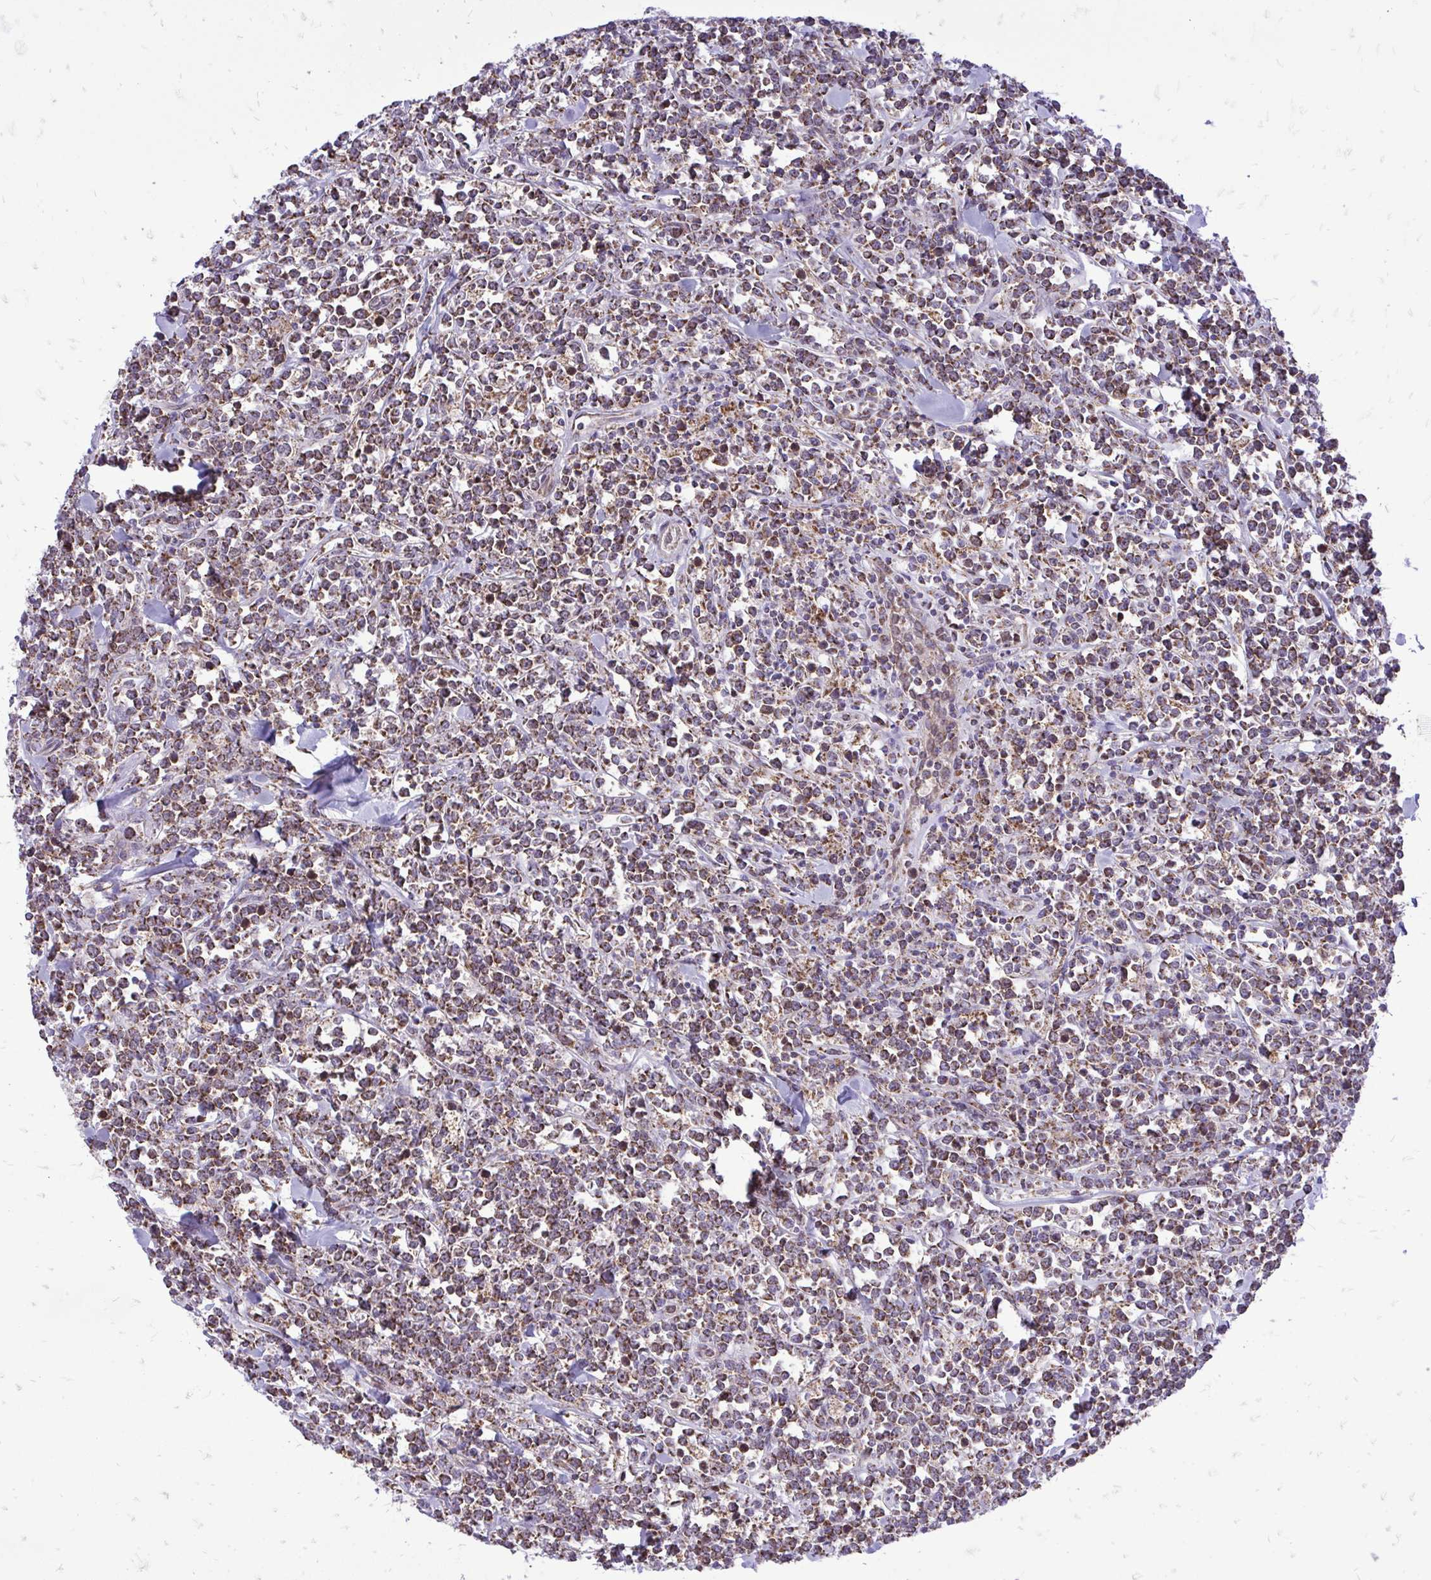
{"staining": {"intensity": "moderate", "quantity": ">75%", "location": "cytoplasmic/membranous"}, "tissue": "lymphoma", "cell_type": "Tumor cells", "image_type": "cancer", "snomed": [{"axis": "morphology", "description": "Malignant lymphoma, non-Hodgkin's type, High grade"}, {"axis": "topography", "description": "Small intestine"}, {"axis": "topography", "description": "Colon"}], "caption": "This image demonstrates IHC staining of malignant lymphoma, non-Hodgkin's type (high-grade), with medium moderate cytoplasmic/membranous expression in approximately >75% of tumor cells.", "gene": "UBE2C", "patient": {"sex": "male", "age": 8}}